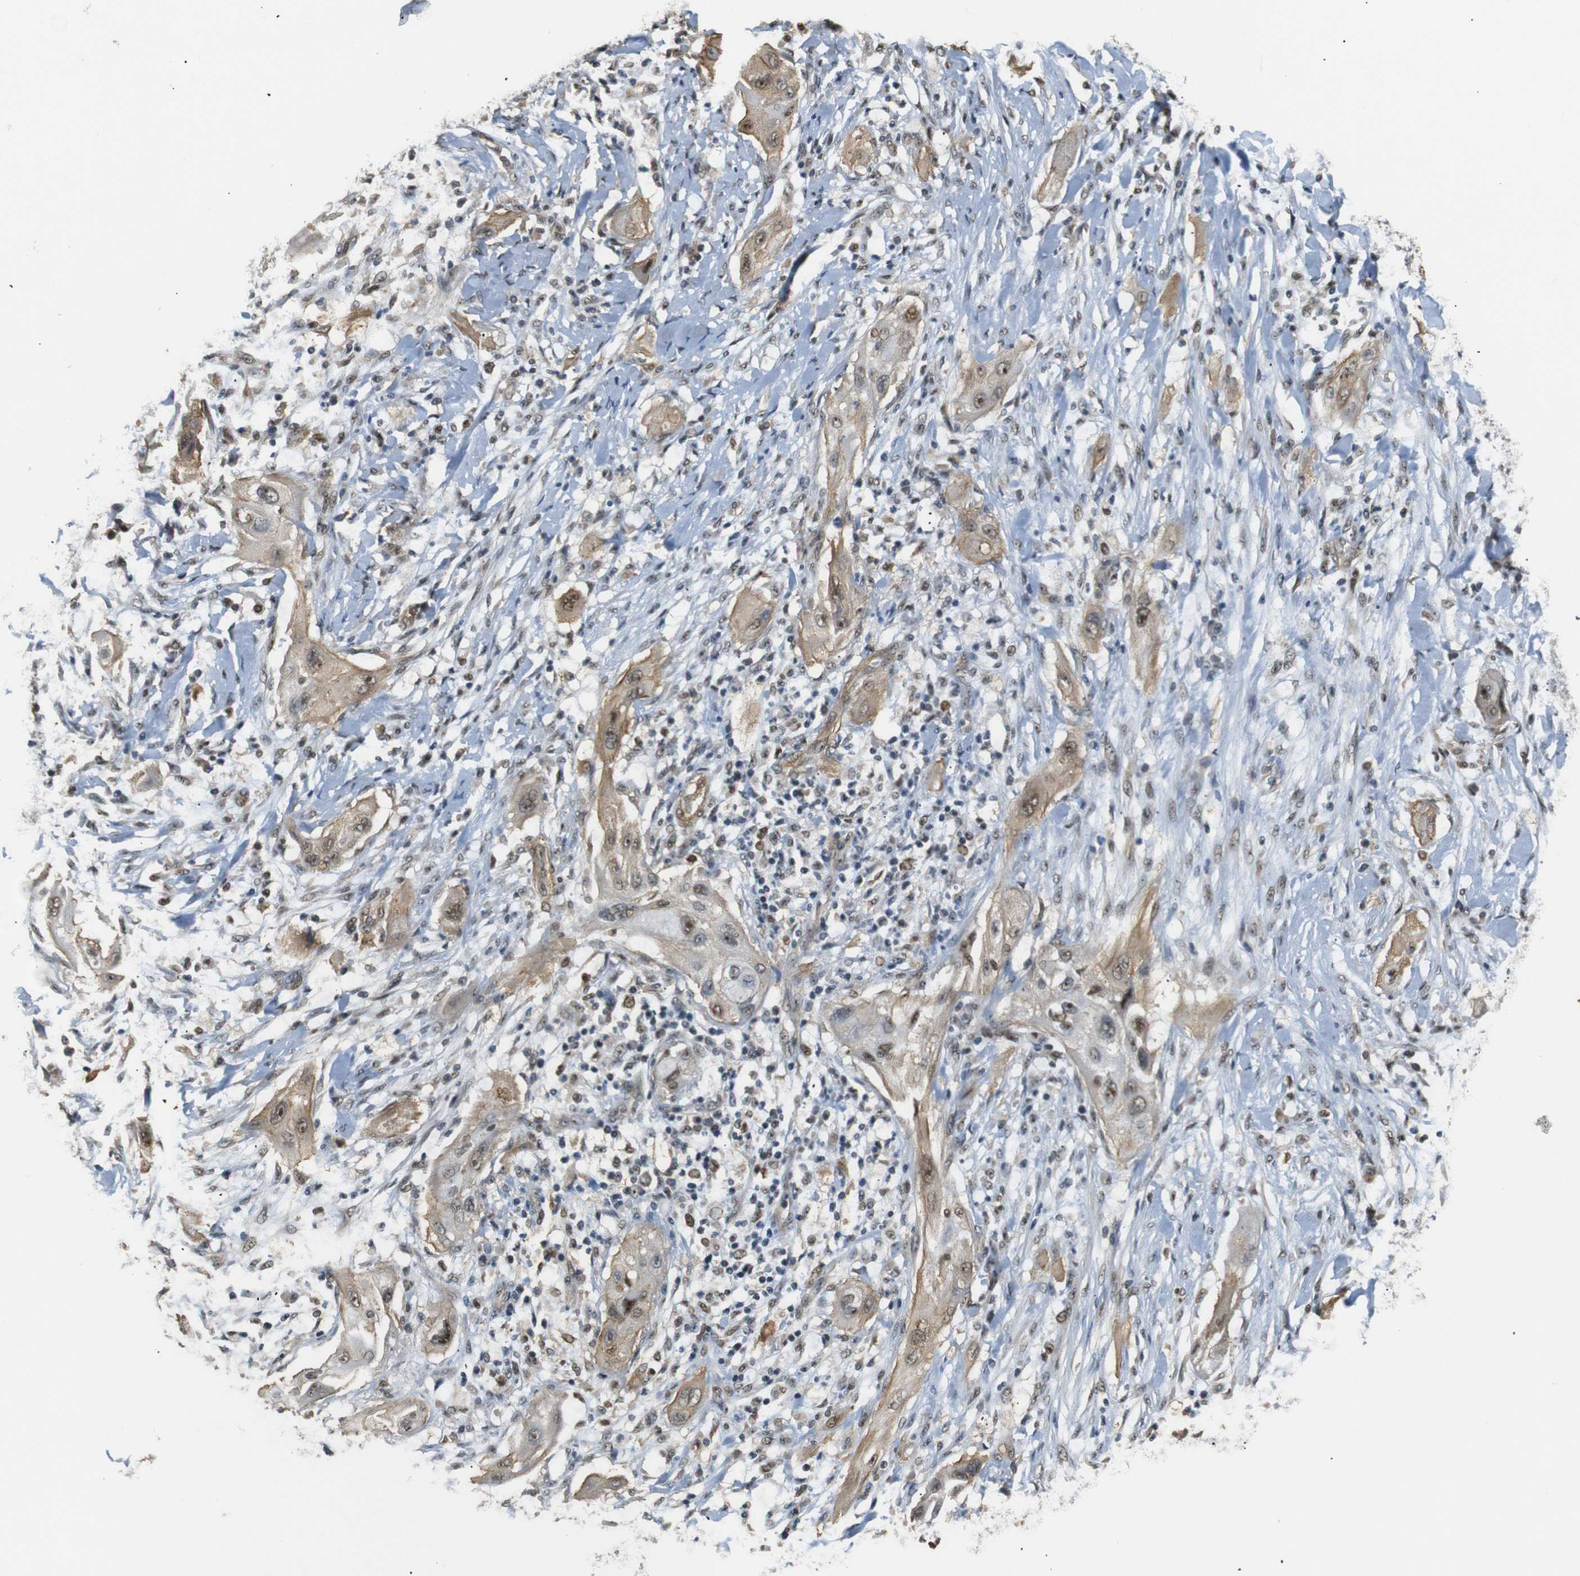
{"staining": {"intensity": "moderate", "quantity": ">75%", "location": "cytoplasmic/membranous,nuclear"}, "tissue": "lung cancer", "cell_type": "Tumor cells", "image_type": "cancer", "snomed": [{"axis": "morphology", "description": "Squamous cell carcinoma, NOS"}, {"axis": "topography", "description": "Lung"}], "caption": "Protein staining by IHC demonstrates moderate cytoplasmic/membranous and nuclear staining in about >75% of tumor cells in lung cancer. The staining was performed using DAB, with brown indicating positive protein expression. Nuclei are stained blue with hematoxylin.", "gene": "PARN", "patient": {"sex": "female", "age": 47}}